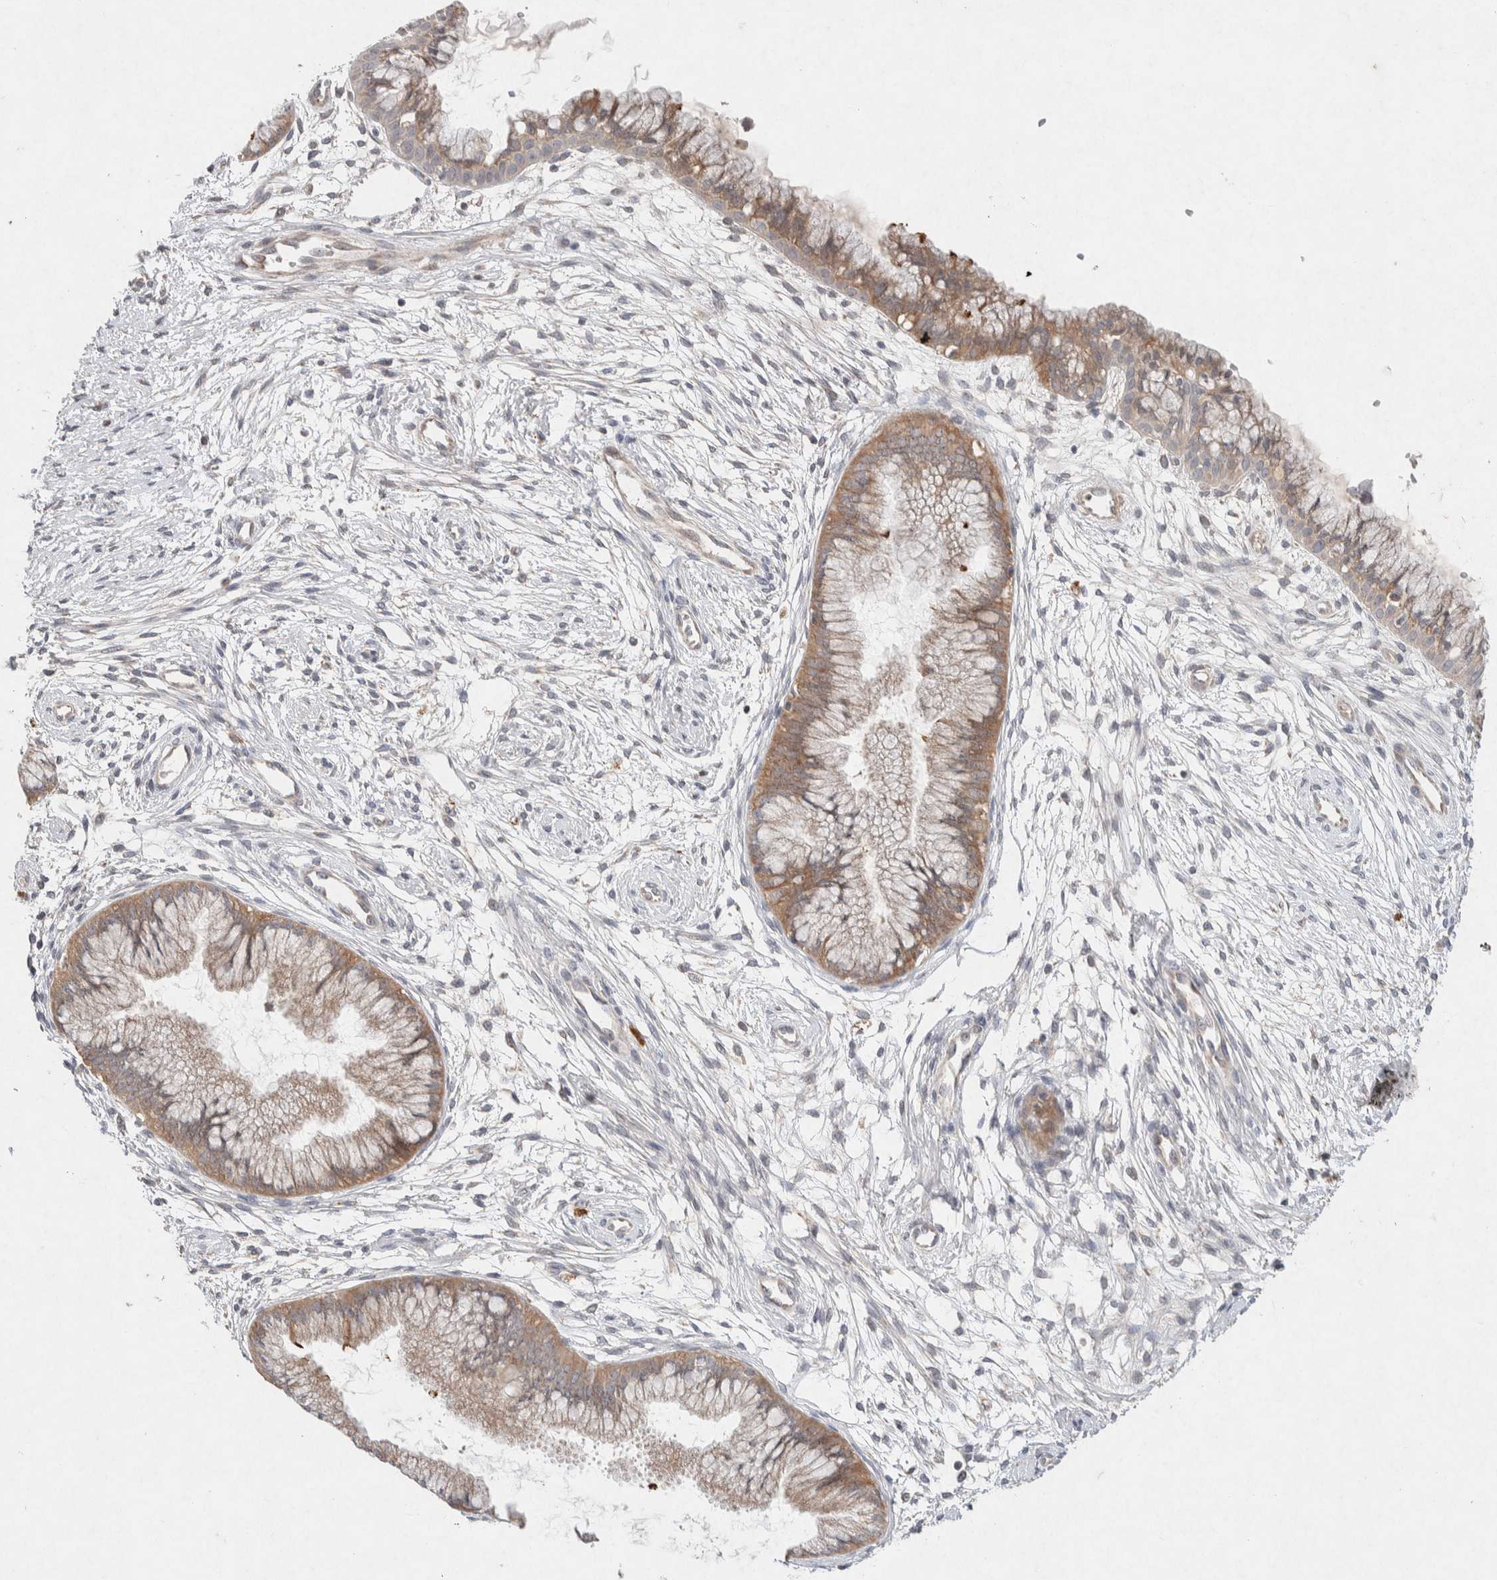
{"staining": {"intensity": "weak", "quantity": ">75%", "location": "cytoplasmic/membranous"}, "tissue": "cervix", "cell_type": "Glandular cells", "image_type": "normal", "snomed": [{"axis": "morphology", "description": "Normal tissue, NOS"}, {"axis": "topography", "description": "Cervix"}], "caption": "Immunohistochemical staining of benign cervix demonstrates >75% levels of weak cytoplasmic/membranous protein staining in approximately >75% of glandular cells.", "gene": "CMTM4", "patient": {"sex": "female", "age": 39}}